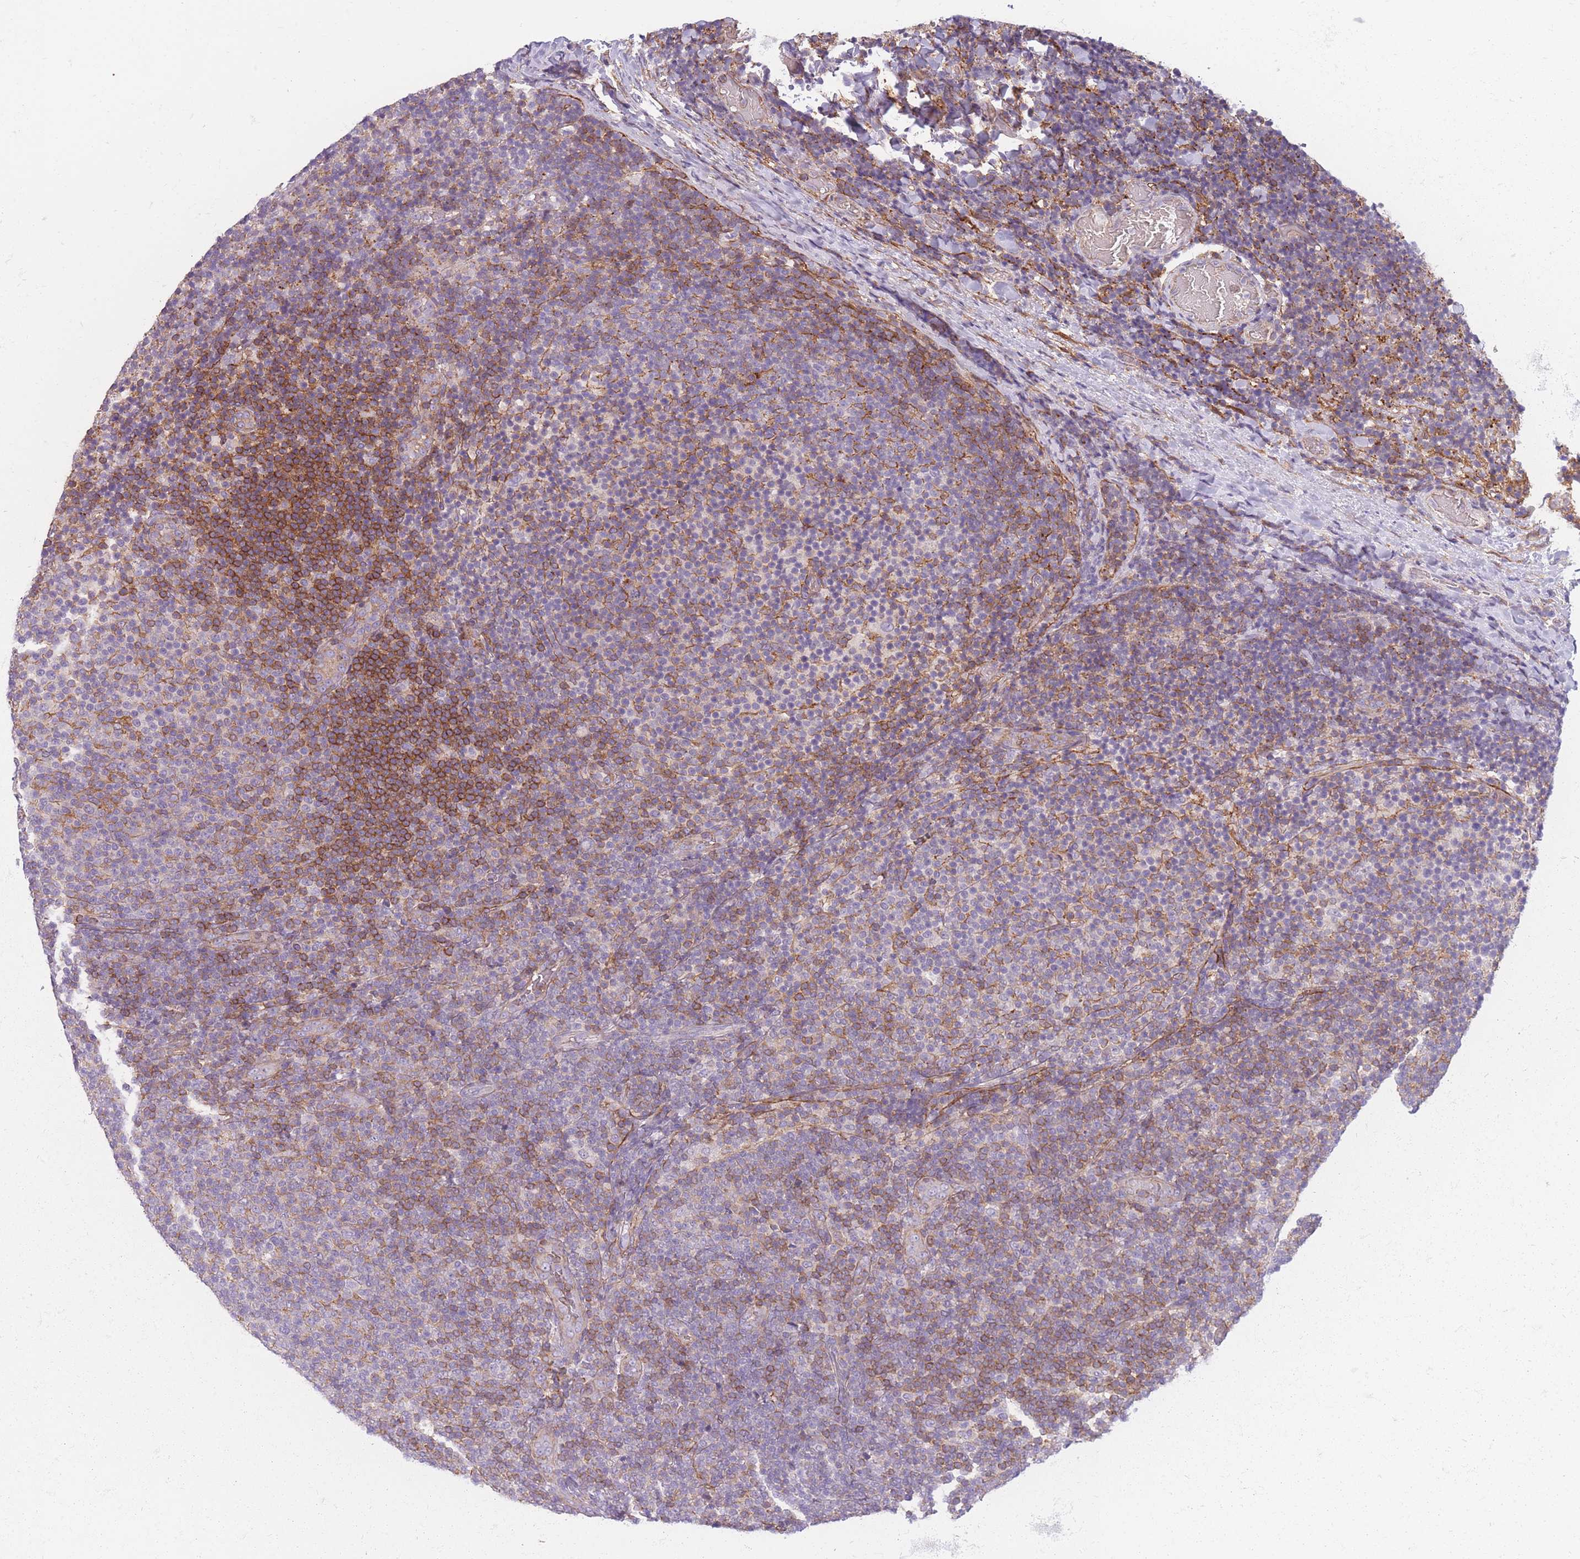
{"staining": {"intensity": "strong", "quantity": "<25%", "location": "cytoplasmic/membranous"}, "tissue": "lymphoma", "cell_type": "Tumor cells", "image_type": "cancer", "snomed": [{"axis": "morphology", "description": "Malignant lymphoma, non-Hodgkin's type, Low grade"}, {"axis": "topography", "description": "Lymph node"}], "caption": "Immunohistochemical staining of lymphoma reveals strong cytoplasmic/membranous protein expression in approximately <25% of tumor cells.", "gene": "ADD1", "patient": {"sex": "male", "age": 66}}